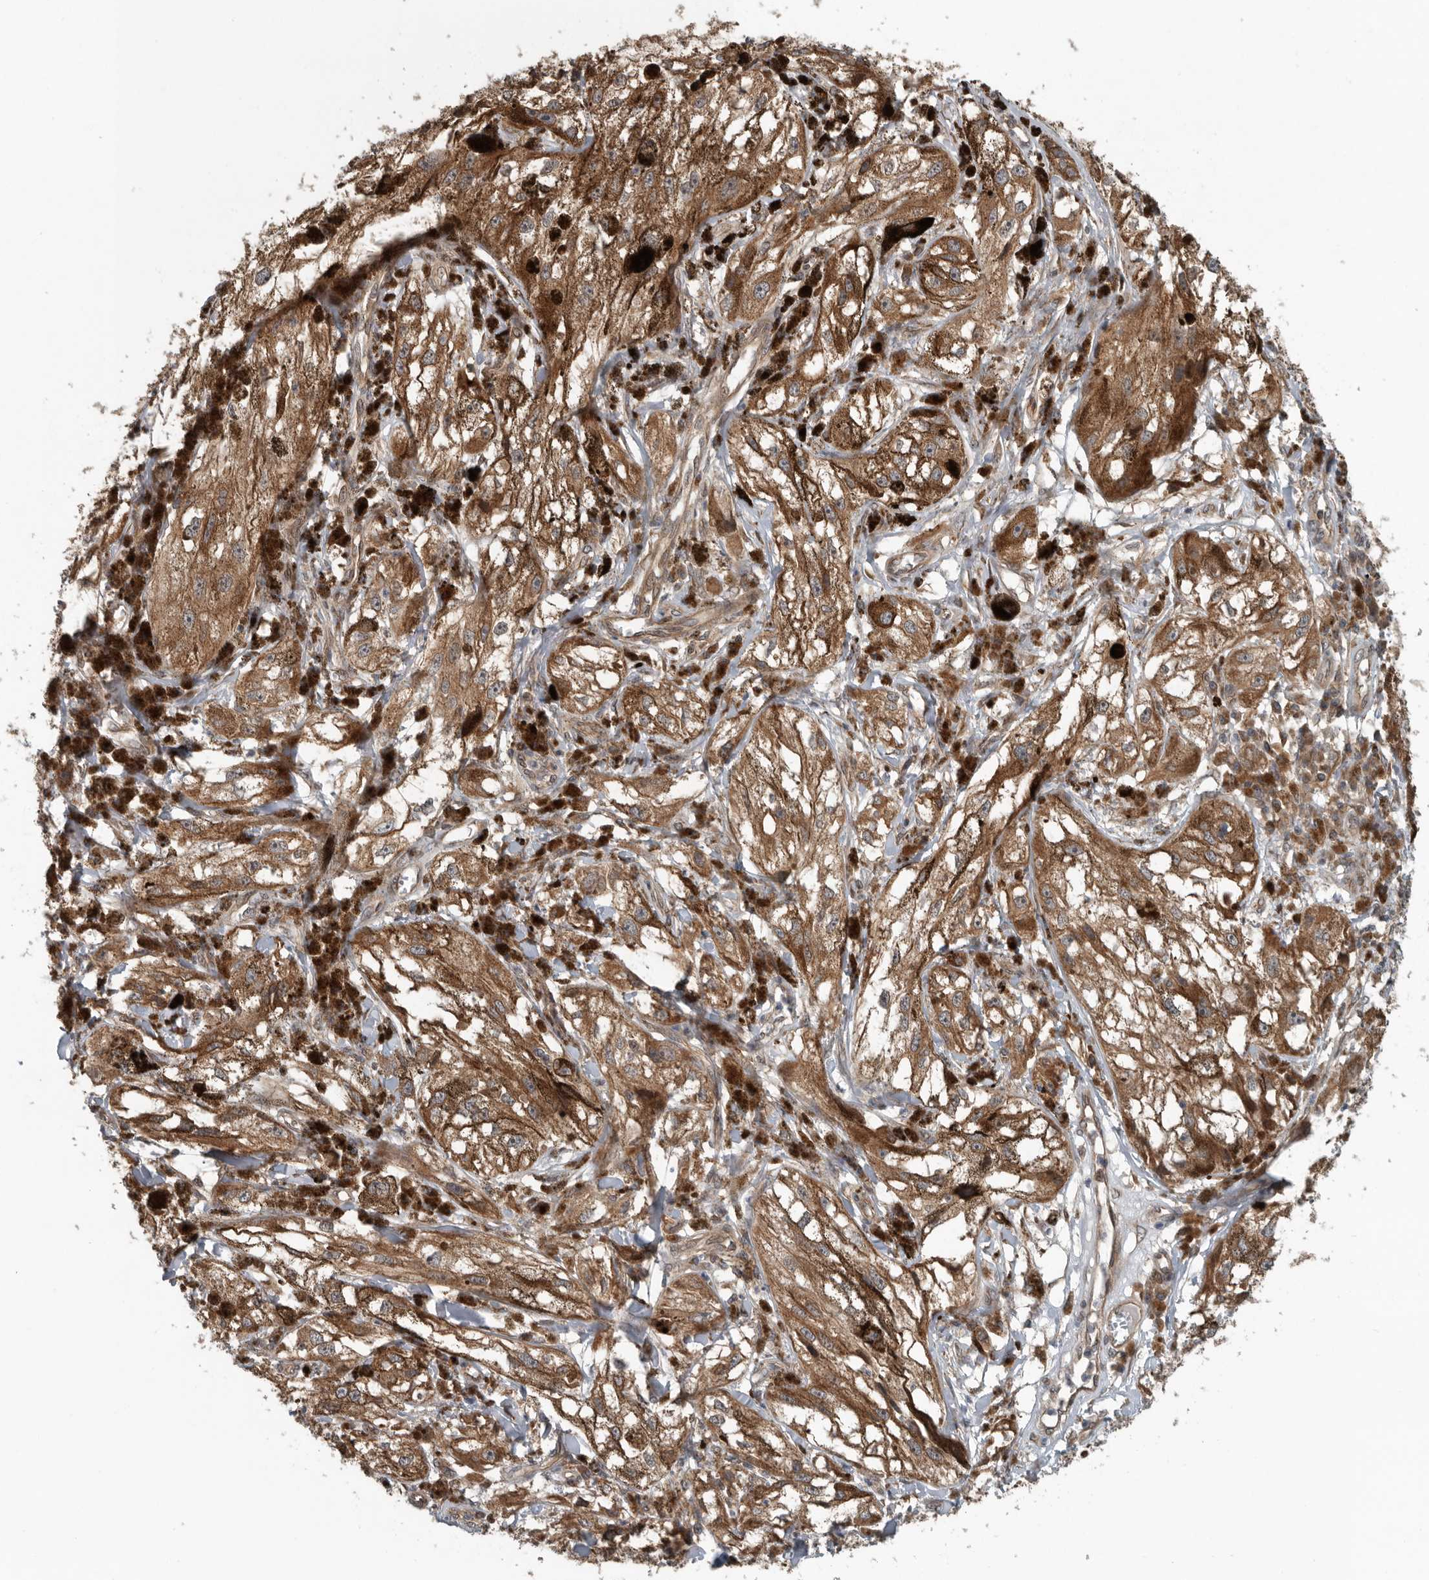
{"staining": {"intensity": "weak", "quantity": ">75%", "location": "cytoplasmic/membranous"}, "tissue": "melanoma", "cell_type": "Tumor cells", "image_type": "cancer", "snomed": [{"axis": "morphology", "description": "Malignant melanoma, NOS"}, {"axis": "topography", "description": "Skin"}], "caption": "Immunohistochemistry (IHC) of human malignant melanoma displays low levels of weak cytoplasmic/membranous positivity in about >75% of tumor cells.", "gene": "AMFR", "patient": {"sex": "male", "age": 88}}